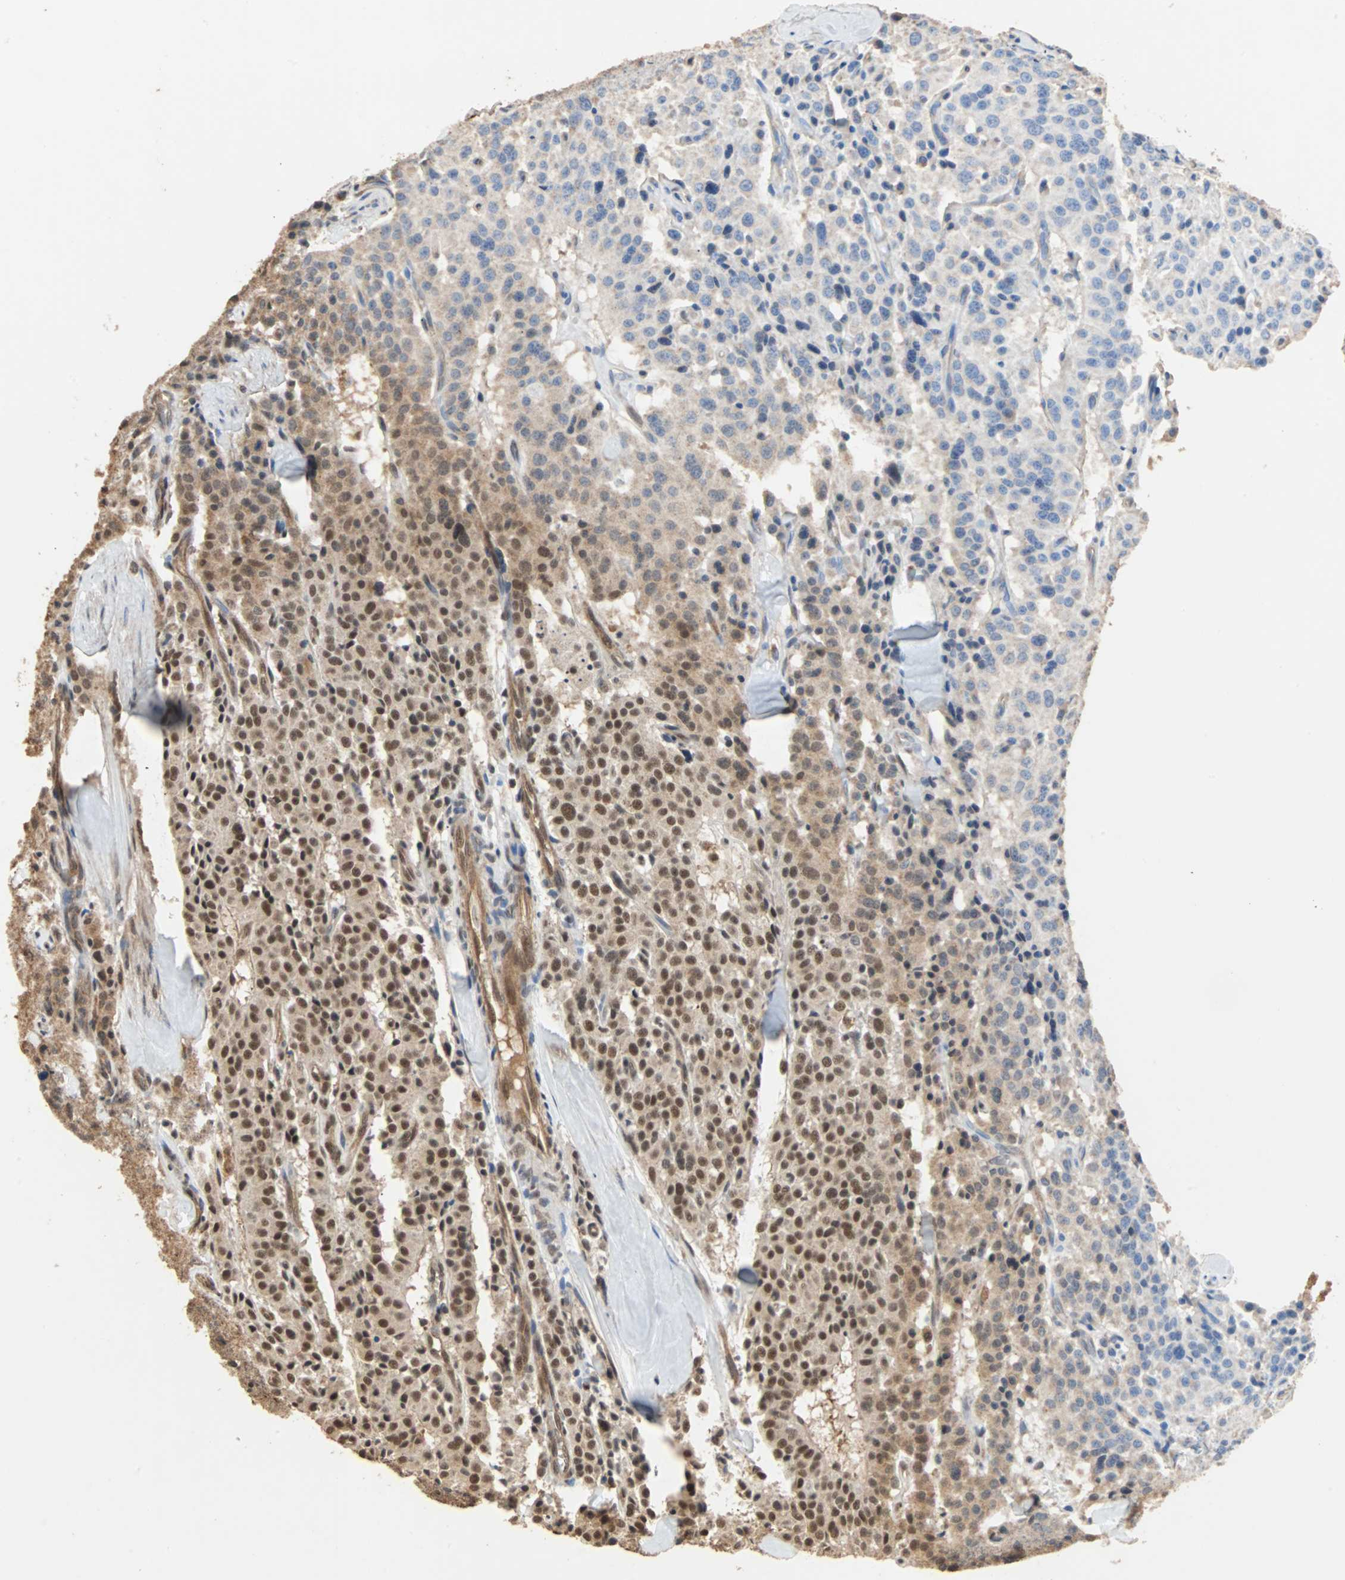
{"staining": {"intensity": "moderate", "quantity": "25%-75%", "location": "nuclear"}, "tissue": "carcinoid", "cell_type": "Tumor cells", "image_type": "cancer", "snomed": [{"axis": "morphology", "description": "Carcinoid, malignant, NOS"}, {"axis": "topography", "description": "Lung"}], "caption": "This micrograph demonstrates immunohistochemistry staining of human carcinoid, with medium moderate nuclear positivity in about 25%-75% of tumor cells.", "gene": "CDC5L", "patient": {"sex": "male", "age": 30}}